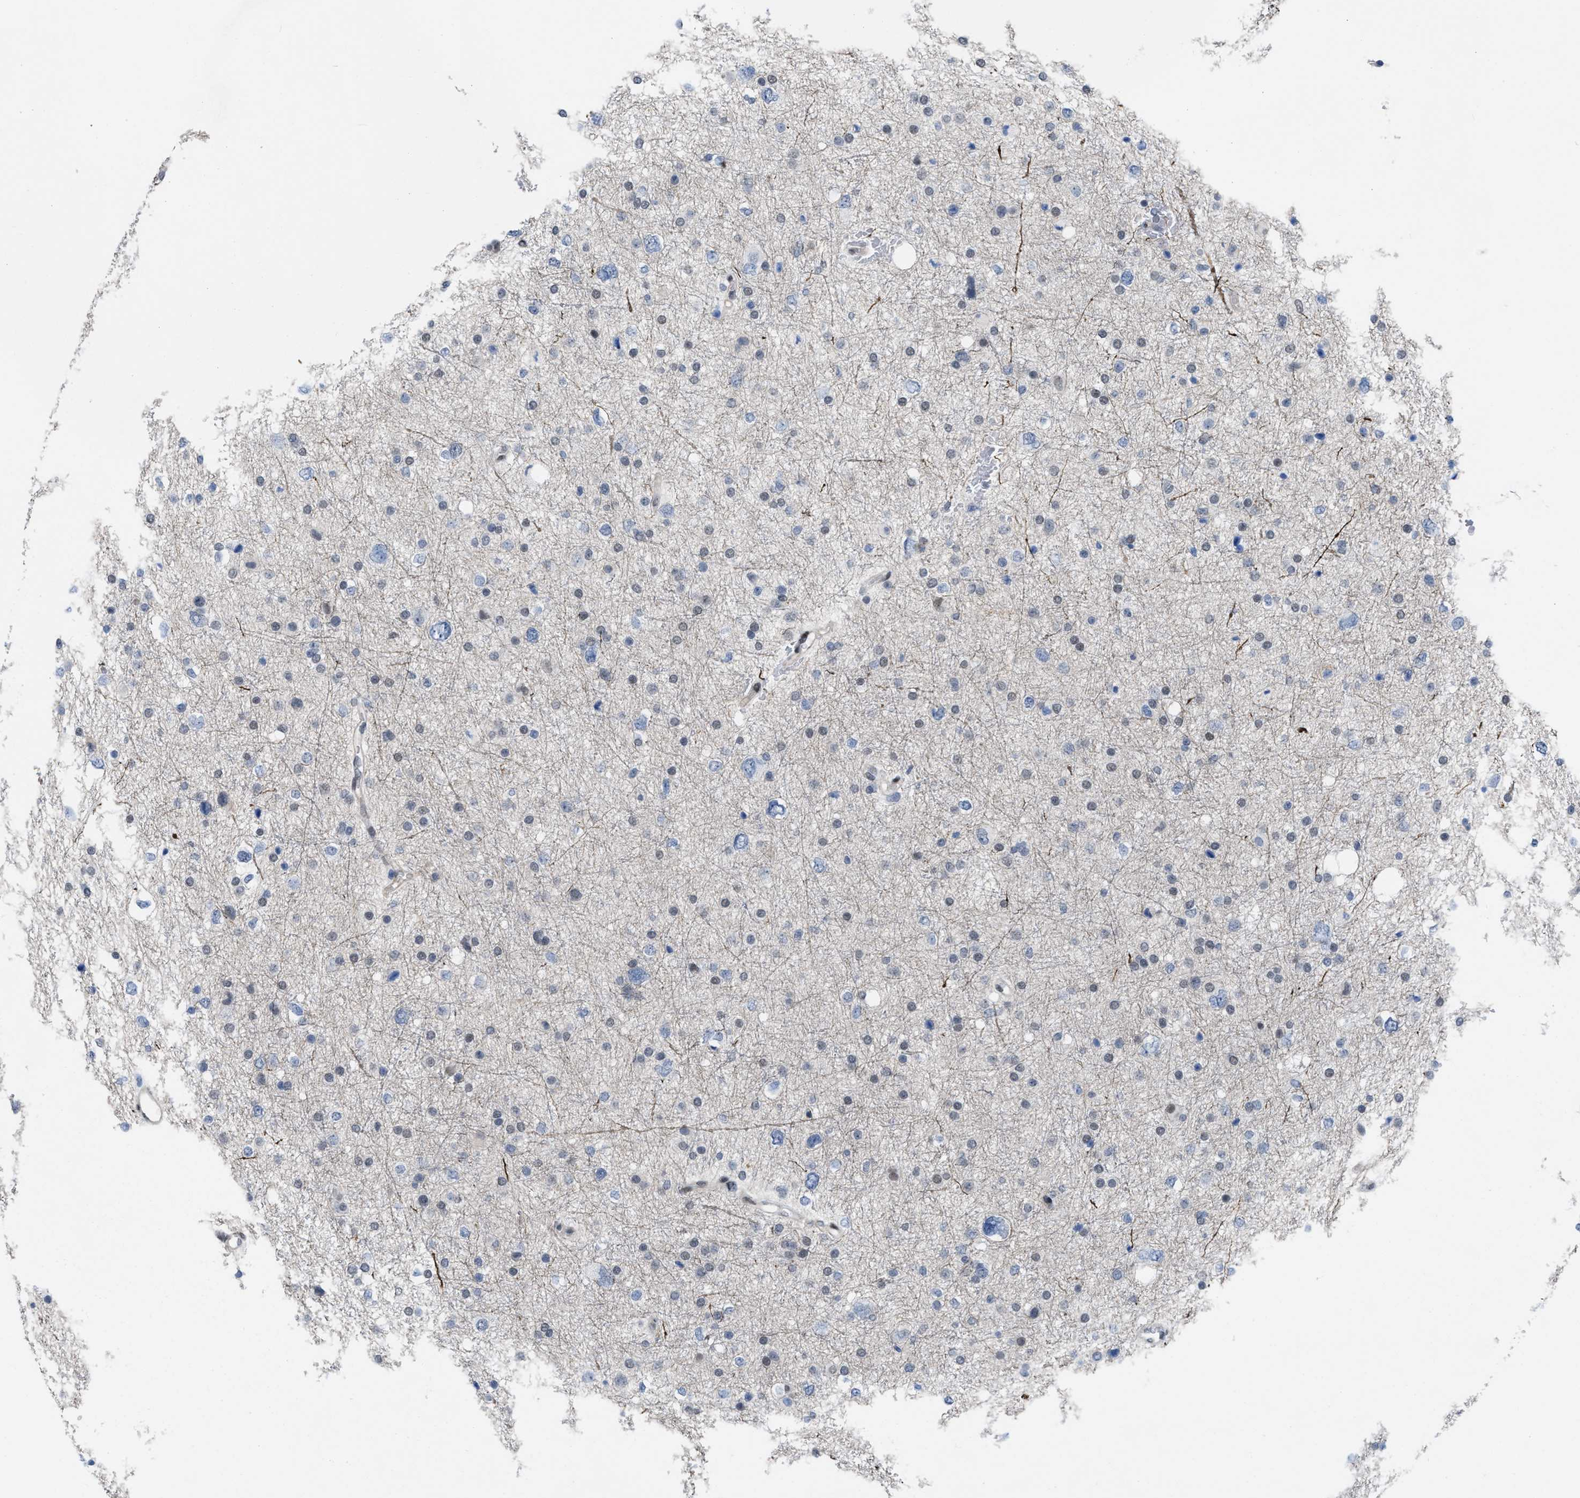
{"staining": {"intensity": "weak", "quantity": "<25%", "location": "nuclear"}, "tissue": "glioma", "cell_type": "Tumor cells", "image_type": "cancer", "snomed": [{"axis": "morphology", "description": "Glioma, malignant, Low grade"}, {"axis": "topography", "description": "Brain"}], "caption": "High magnification brightfield microscopy of malignant glioma (low-grade) stained with DAB (brown) and counterstained with hematoxylin (blue): tumor cells show no significant expression.", "gene": "MIER1", "patient": {"sex": "female", "age": 37}}